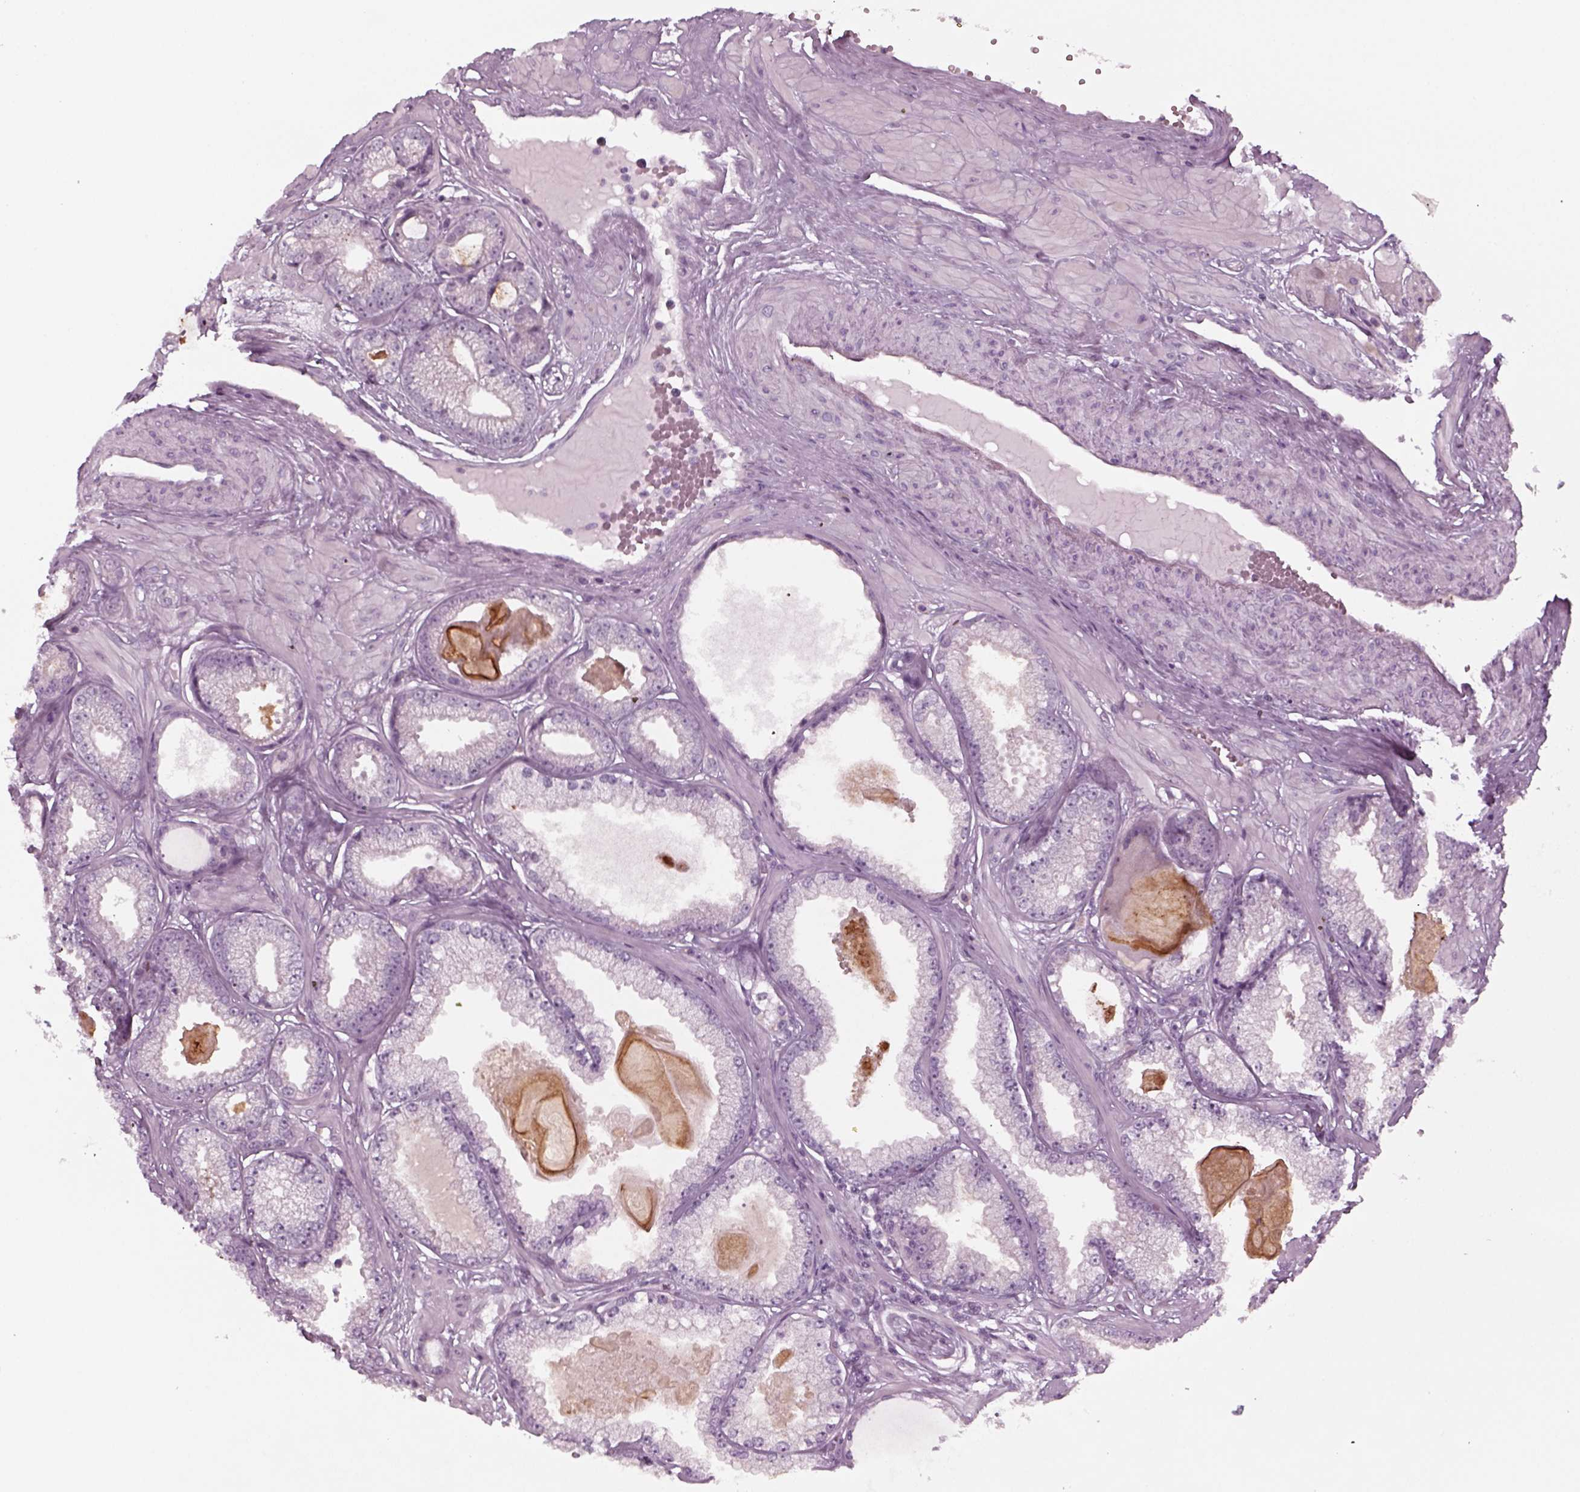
{"staining": {"intensity": "negative", "quantity": "none", "location": "none"}, "tissue": "prostate cancer", "cell_type": "Tumor cells", "image_type": "cancer", "snomed": [{"axis": "morphology", "description": "Adenocarcinoma, Low grade"}, {"axis": "topography", "description": "Prostate"}], "caption": "IHC histopathology image of neoplastic tissue: human prostate cancer stained with DAB demonstrates no significant protein staining in tumor cells.", "gene": "PNMT", "patient": {"sex": "male", "age": 64}}